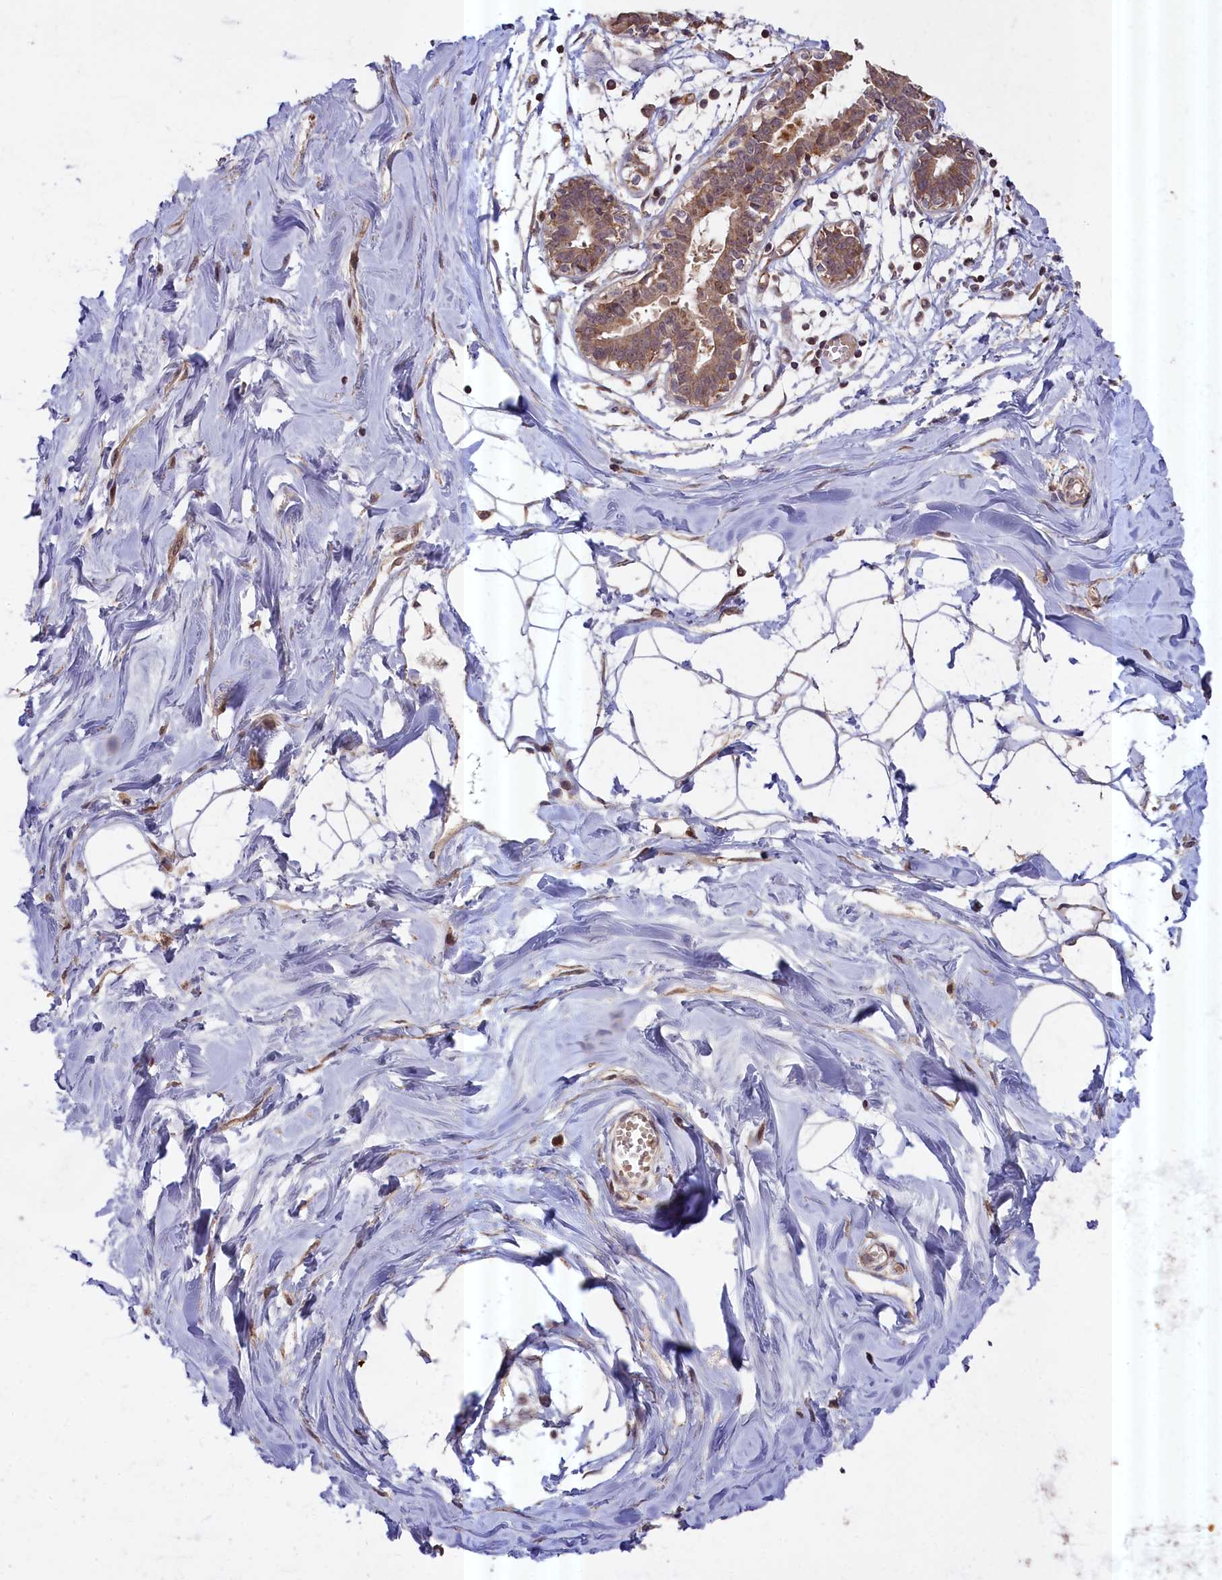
{"staining": {"intensity": "weak", "quantity": "25%-75%", "location": "cytoplasmic/membranous"}, "tissue": "breast", "cell_type": "Adipocytes", "image_type": "normal", "snomed": [{"axis": "morphology", "description": "Normal tissue, NOS"}, {"axis": "topography", "description": "Breast"}], "caption": "Protein expression analysis of unremarkable breast demonstrates weak cytoplasmic/membranous expression in approximately 25%-75% of adipocytes. Immunohistochemistry (ihc) stains the protein in brown and the nuclei are stained blue.", "gene": "ZNF480", "patient": {"sex": "female", "age": 27}}